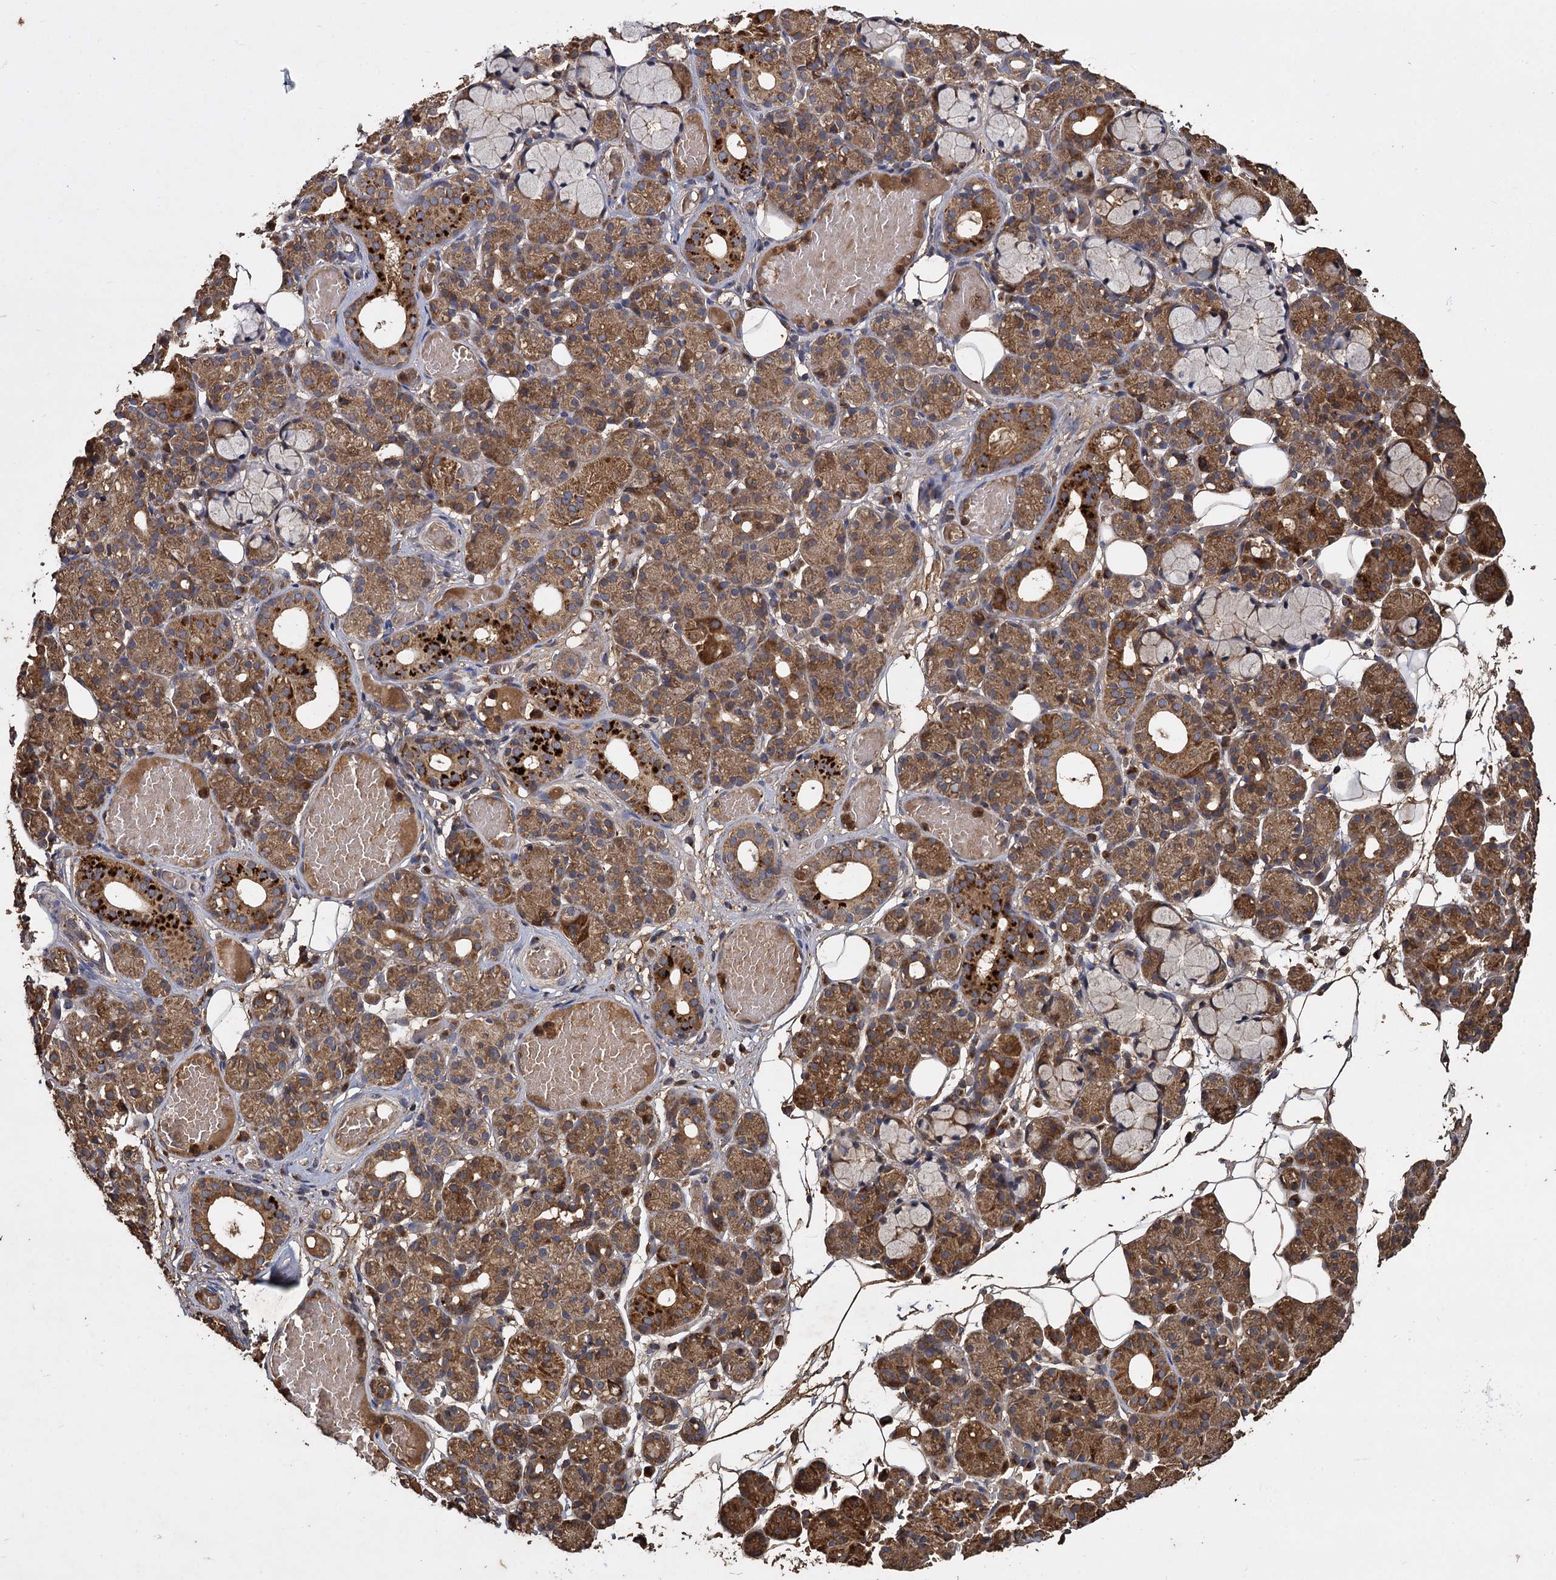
{"staining": {"intensity": "strong", "quantity": "25%-75%", "location": "cytoplasmic/membranous"}, "tissue": "salivary gland", "cell_type": "Glandular cells", "image_type": "normal", "snomed": [{"axis": "morphology", "description": "Normal tissue, NOS"}, {"axis": "topography", "description": "Salivary gland"}], "caption": "Immunohistochemistry (IHC) micrograph of benign human salivary gland stained for a protein (brown), which displays high levels of strong cytoplasmic/membranous expression in approximately 25%-75% of glandular cells.", "gene": "GCLC", "patient": {"sex": "male", "age": 63}}